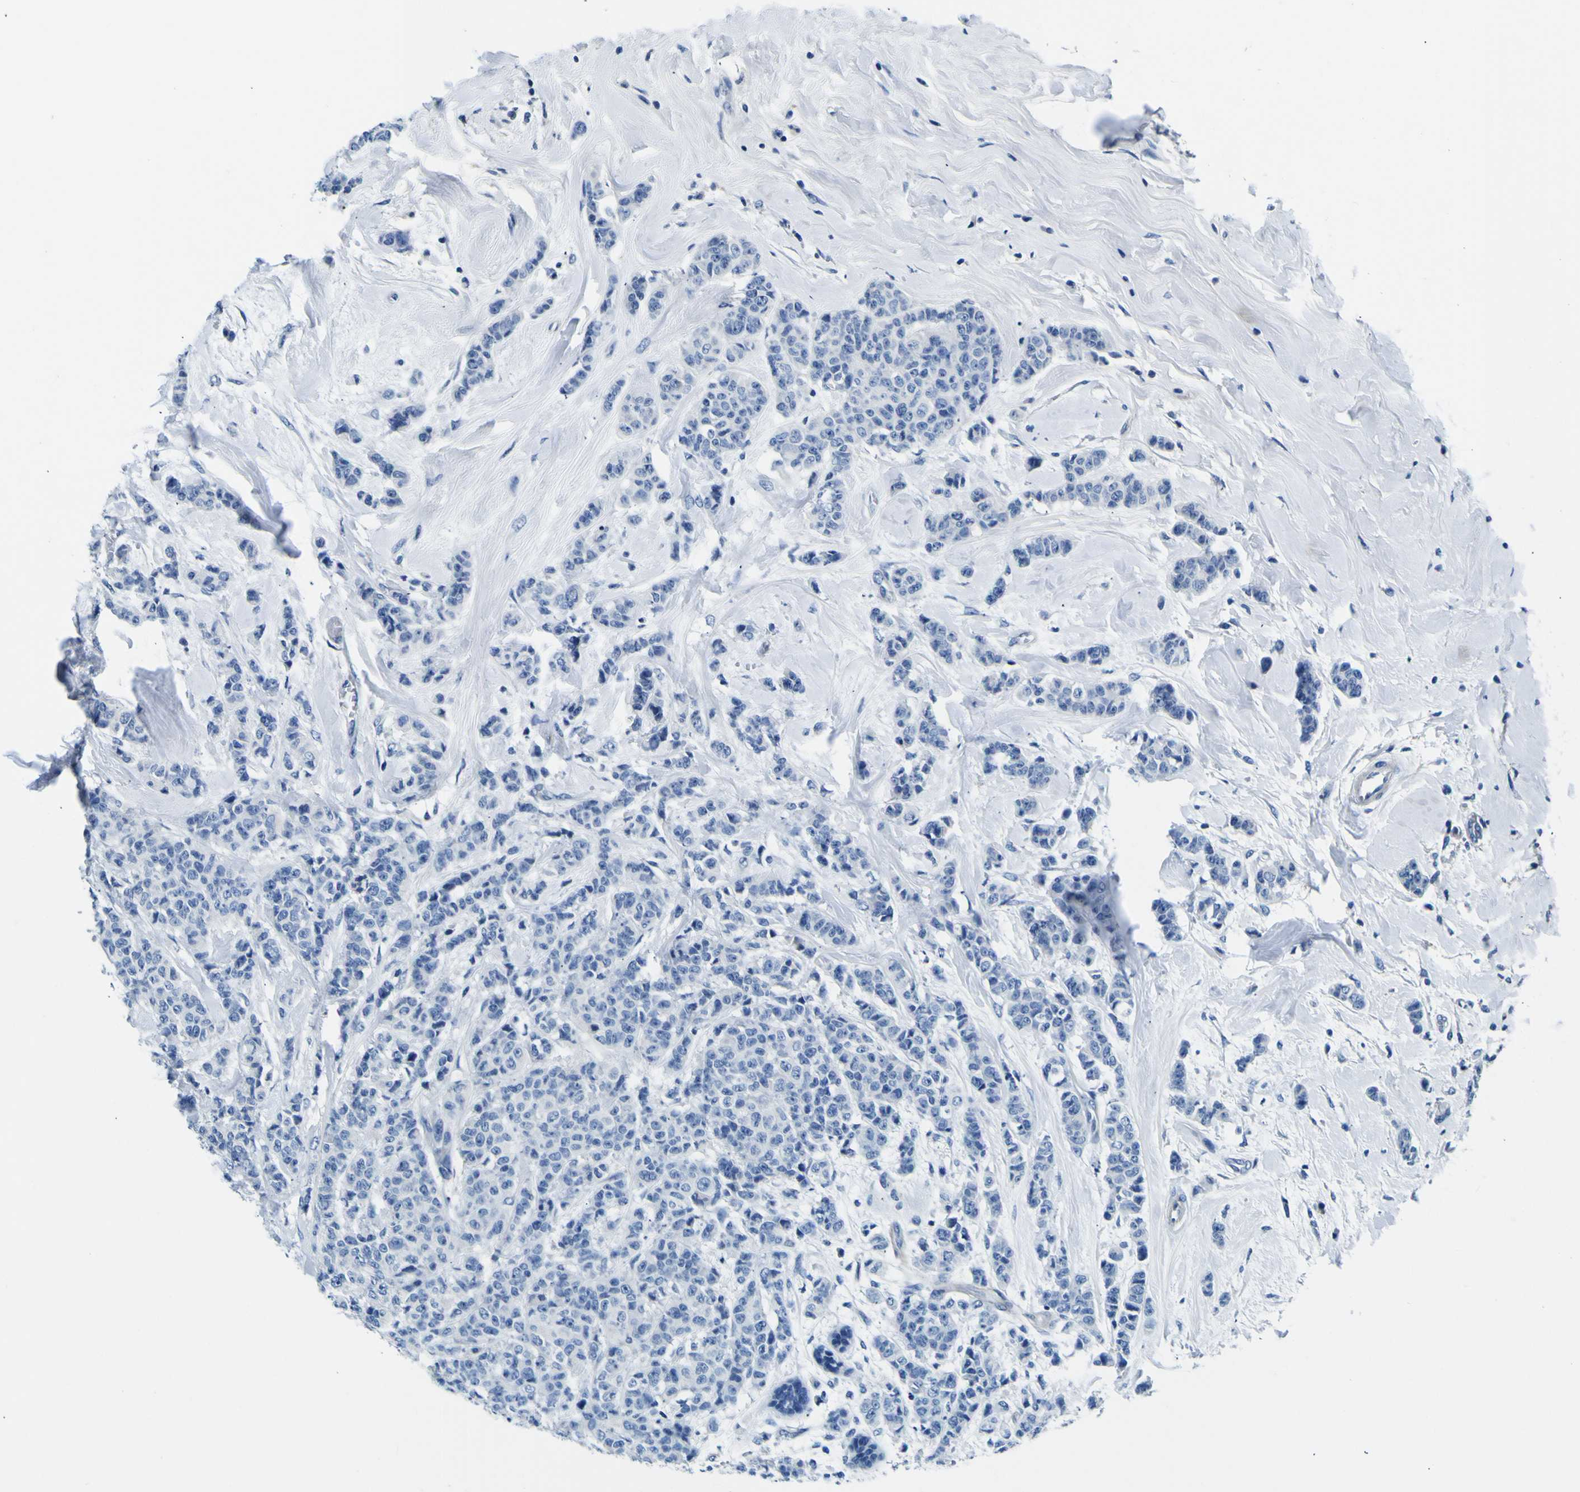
{"staining": {"intensity": "negative", "quantity": "none", "location": "none"}, "tissue": "breast cancer", "cell_type": "Tumor cells", "image_type": "cancer", "snomed": [{"axis": "morphology", "description": "Normal tissue, NOS"}, {"axis": "morphology", "description": "Duct carcinoma"}, {"axis": "topography", "description": "Breast"}], "caption": "Immunohistochemistry (IHC) of breast cancer demonstrates no positivity in tumor cells. Nuclei are stained in blue.", "gene": "ADGRA2", "patient": {"sex": "female", "age": 40}}